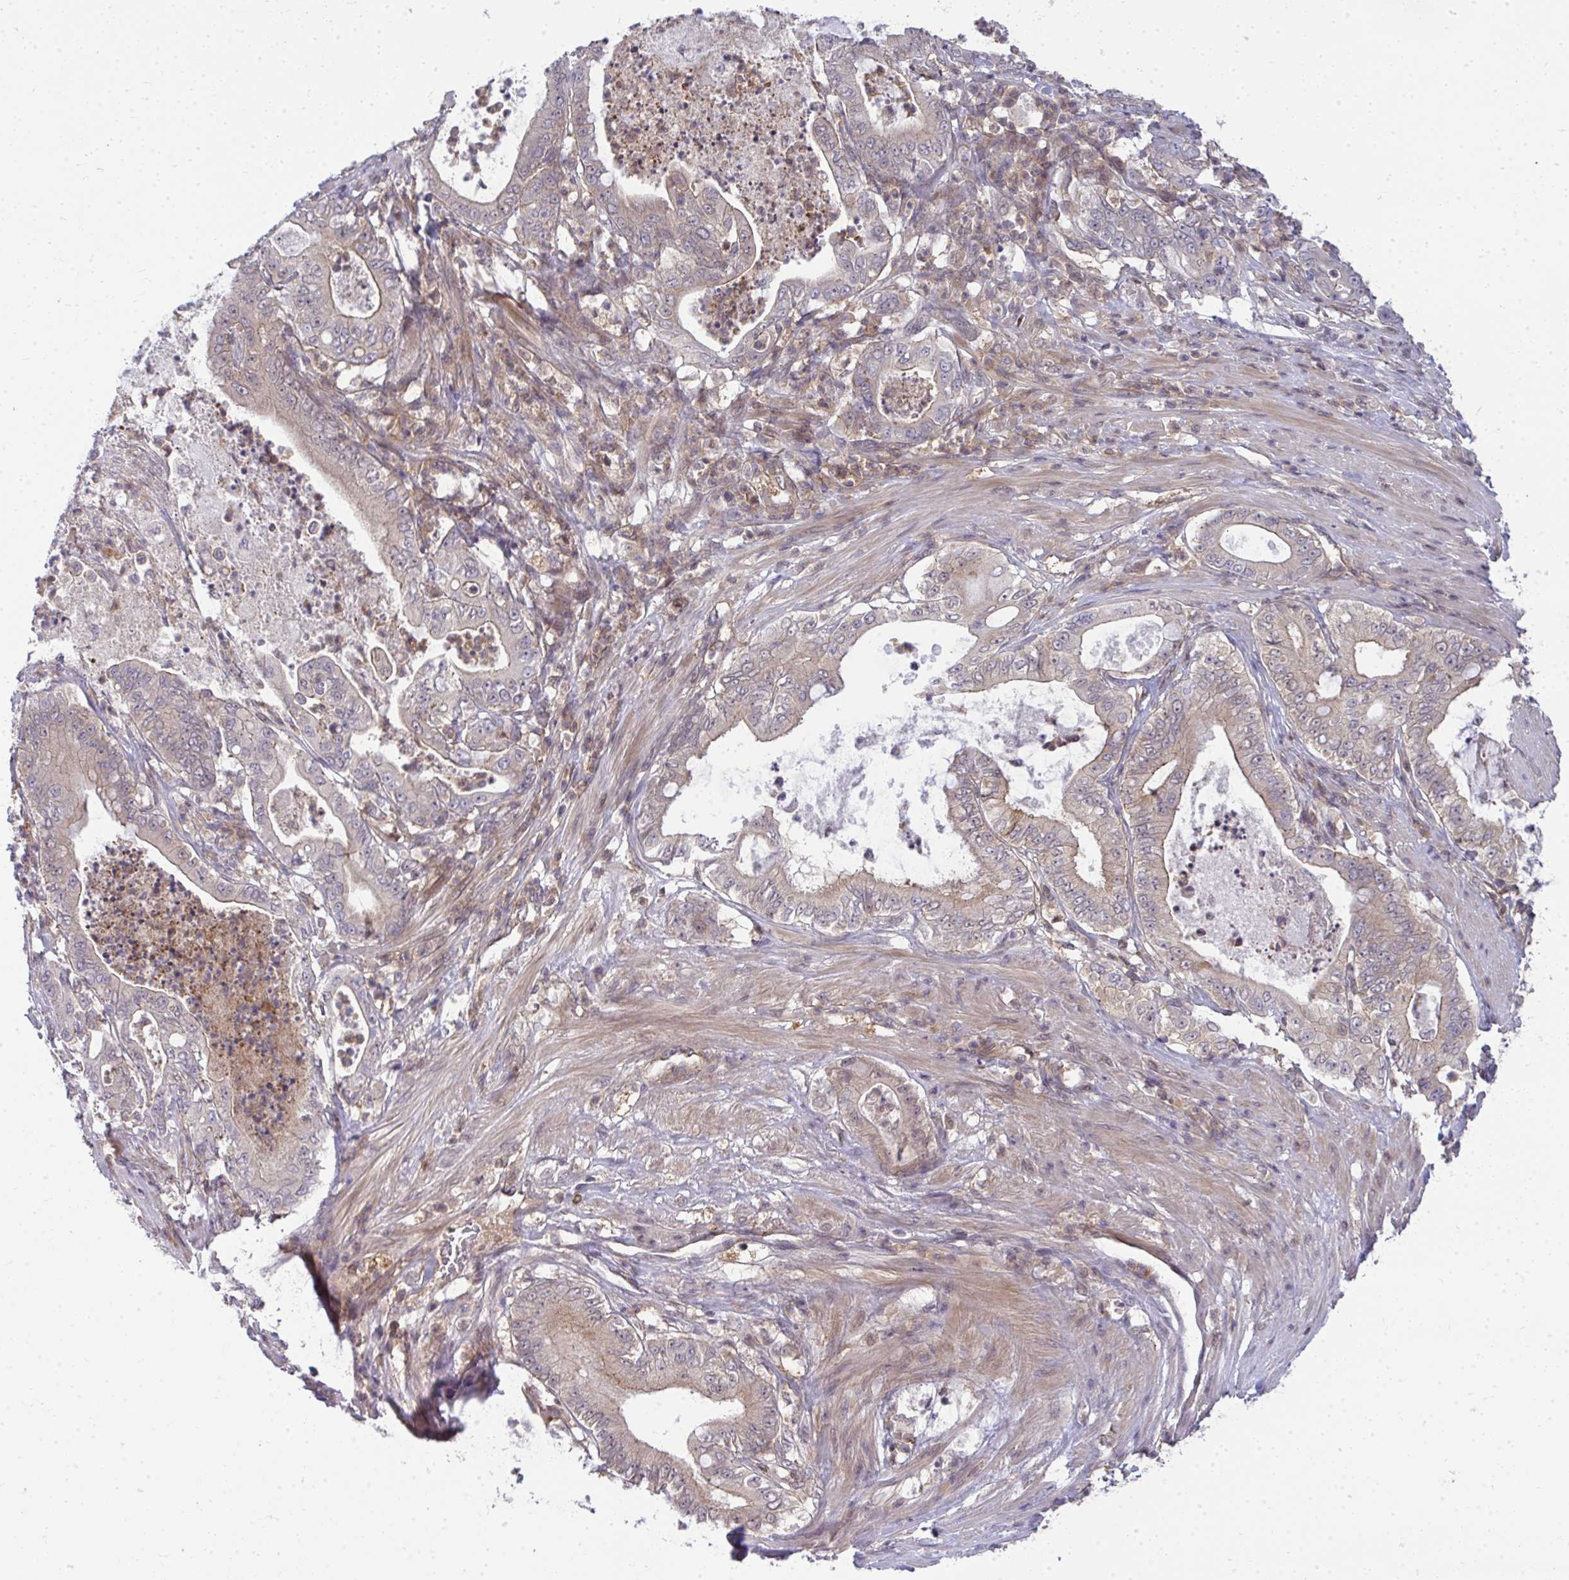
{"staining": {"intensity": "weak", "quantity": "25%-75%", "location": "cytoplasmic/membranous"}, "tissue": "pancreatic cancer", "cell_type": "Tumor cells", "image_type": "cancer", "snomed": [{"axis": "morphology", "description": "Adenocarcinoma, NOS"}, {"axis": "topography", "description": "Pancreas"}], "caption": "Immunohistochemistry (IHC) of pancreatic cancer shows low levels of weak cytoplasmic/membranous positivity in about 25%-75% of tumor cells.", "gene": "HDHD2", "patient": {"sex": "male", "age": 71}}